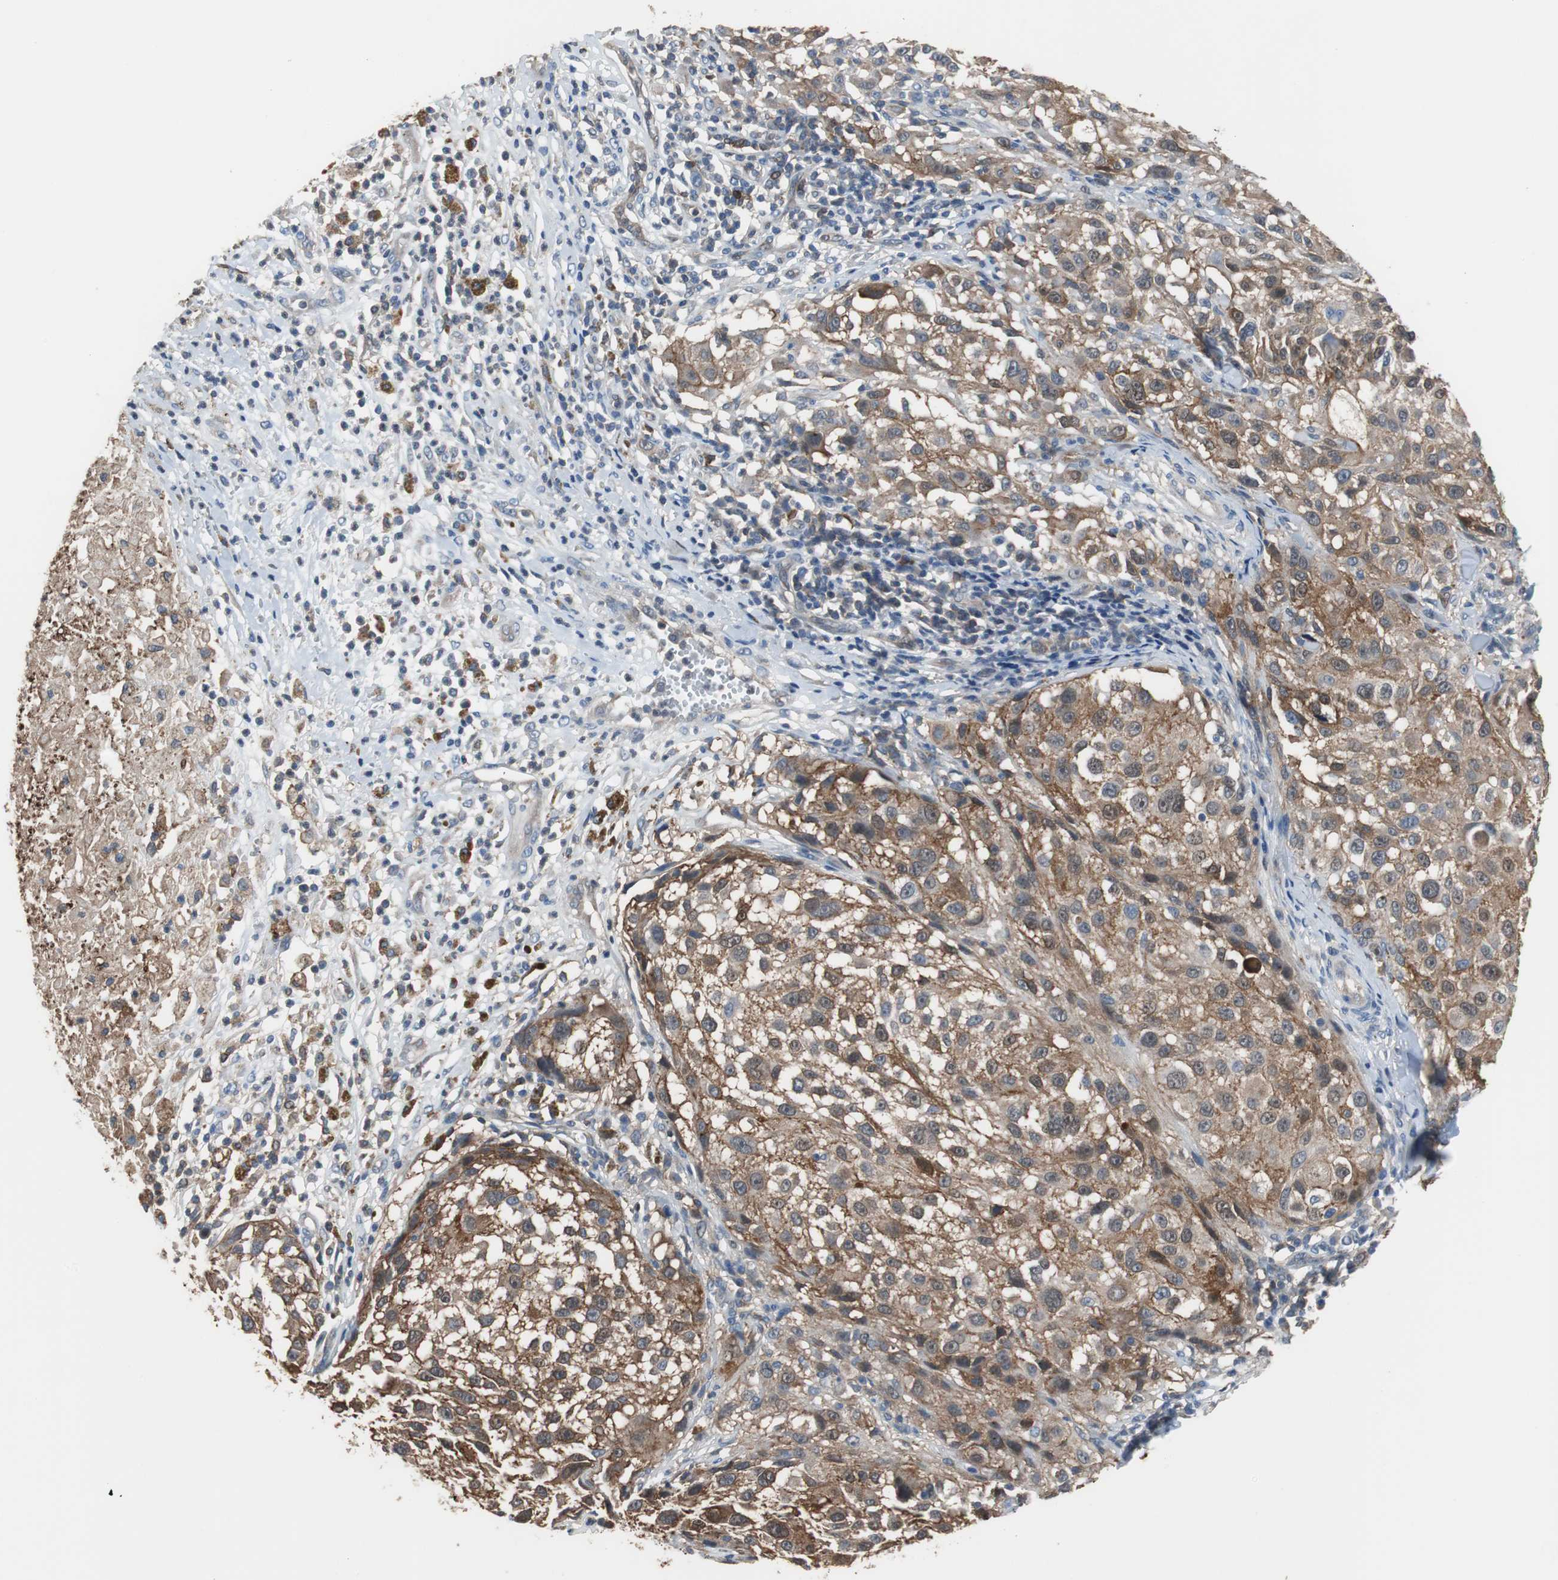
{"staining": {"intensity": "weak", "quantity": "25%-75%", "location": "cytoplasmic/membranous"}, "tissue": "melanoma", "cell_type": "Tumor cells", "image_type": "cancer", "snomed": [{"axis": "morphology", "description": "Necrosis, NOS"}, {"axis": "morphology", "description": "Malignant melanoma, NOS"}, {"axis": "topography", "description": "Skin"}], "caption": "Protein staining by immunohistochemistry reveals weak cytoplasmic/membranous positivity in approximately 25%-75% of tumor cells in malignant melanoma. Immunohistochemistry stains the protein in brown and the nuclei are stained blue.", "gene": "ANXA4", "patient": {"sex": "female", "age": 87}}